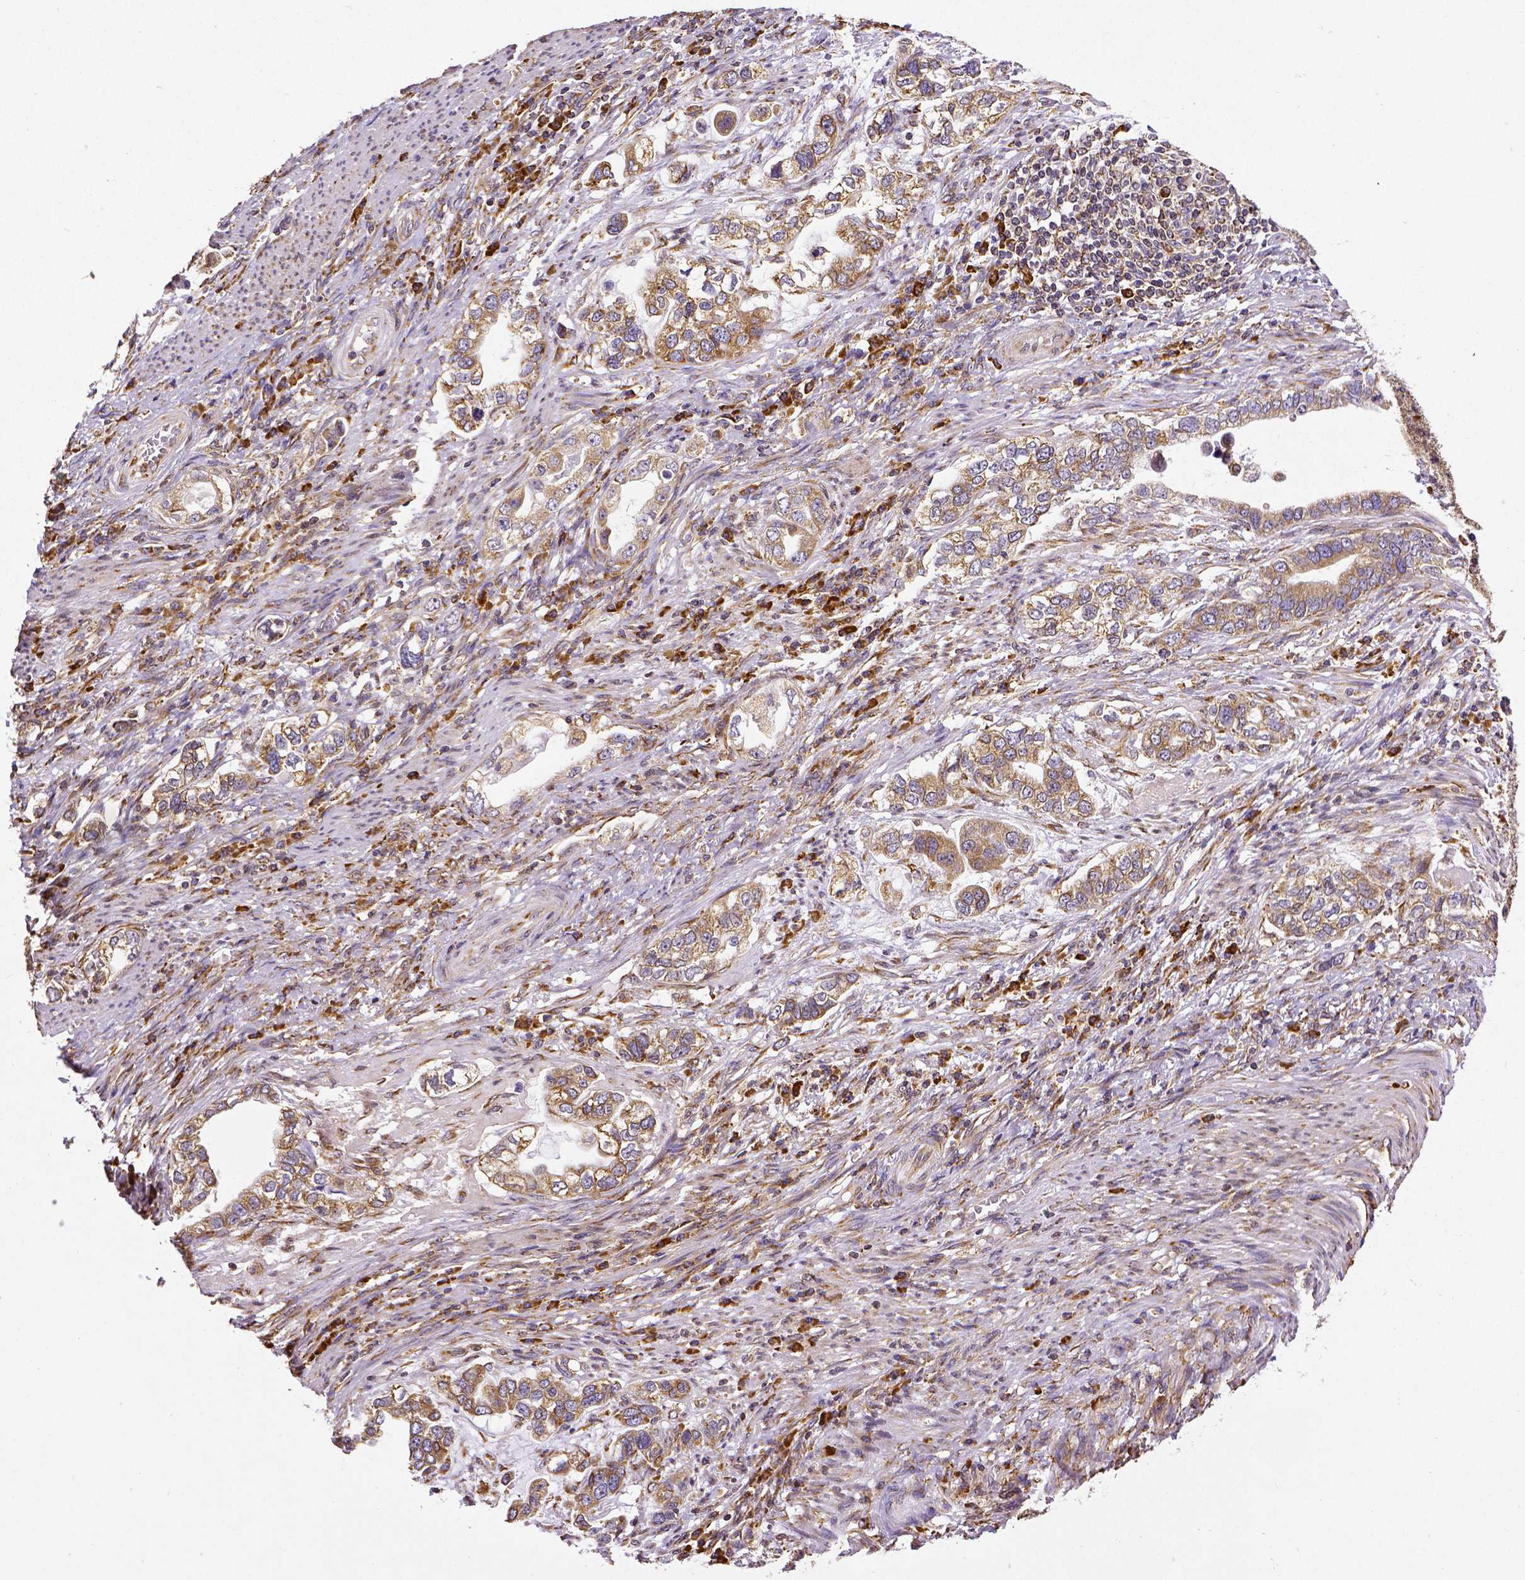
{"staining": {"intensity": "moderate", "quantity": ">75%", "location": "cytoplasmic/membranous"}, "tissue": "stomach cancer", "cell_type": "Tumor cells", "image_type": "cancer", "snomed": [{"axis": "morphology", "description": "Adenocarcinoma, NOS"}, {"axis": "topography", "description": "Stomach, lower"}], "caption": "A brown stain shows moderate cytoplasmic/membranous staining of a protein in stomach adenocarcinoma tumor cells.", "gene": "MTDH", "patient": {"sex": "female", "age": 93}}